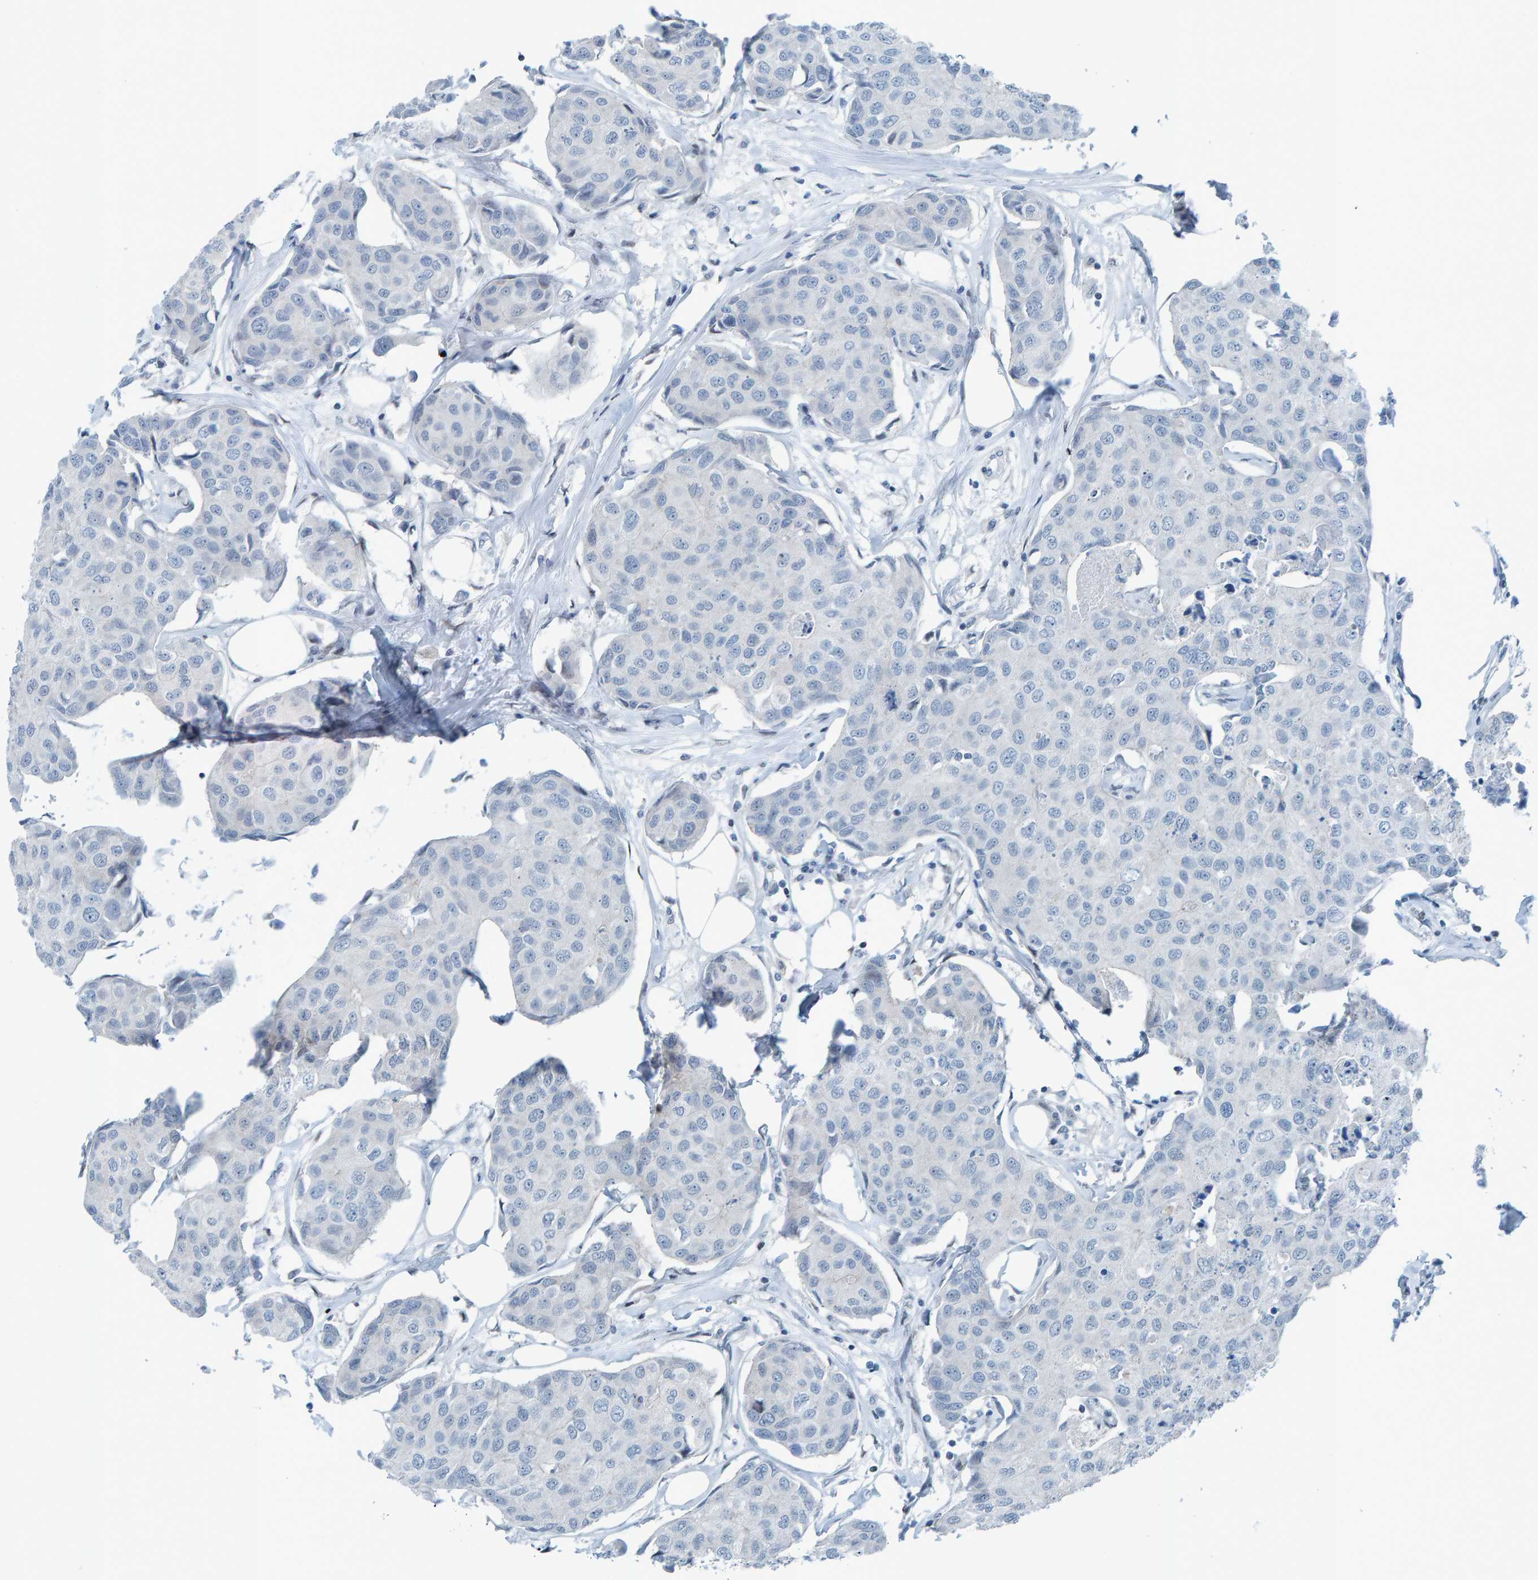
{"staining": {"intensity": "negative", "quantity": "none", "location": "none"}, "tissue": "breast cancer", "cell_type": "Tumor cells", "image_type": "cancer", "snomed": [{"axis": "morphology", "description": "Duct carcinoma"}, {"axis": "topography", "description": "Breast"}], "caption": "A high-resolution micrograph shows immunohistochemistry staining of breast cancer (infiltrating ductal carcinoma), which exhibits no significant expression in tumor cells.", "gene": "CNP", "patient": {"sex": "female", "age": 80}}